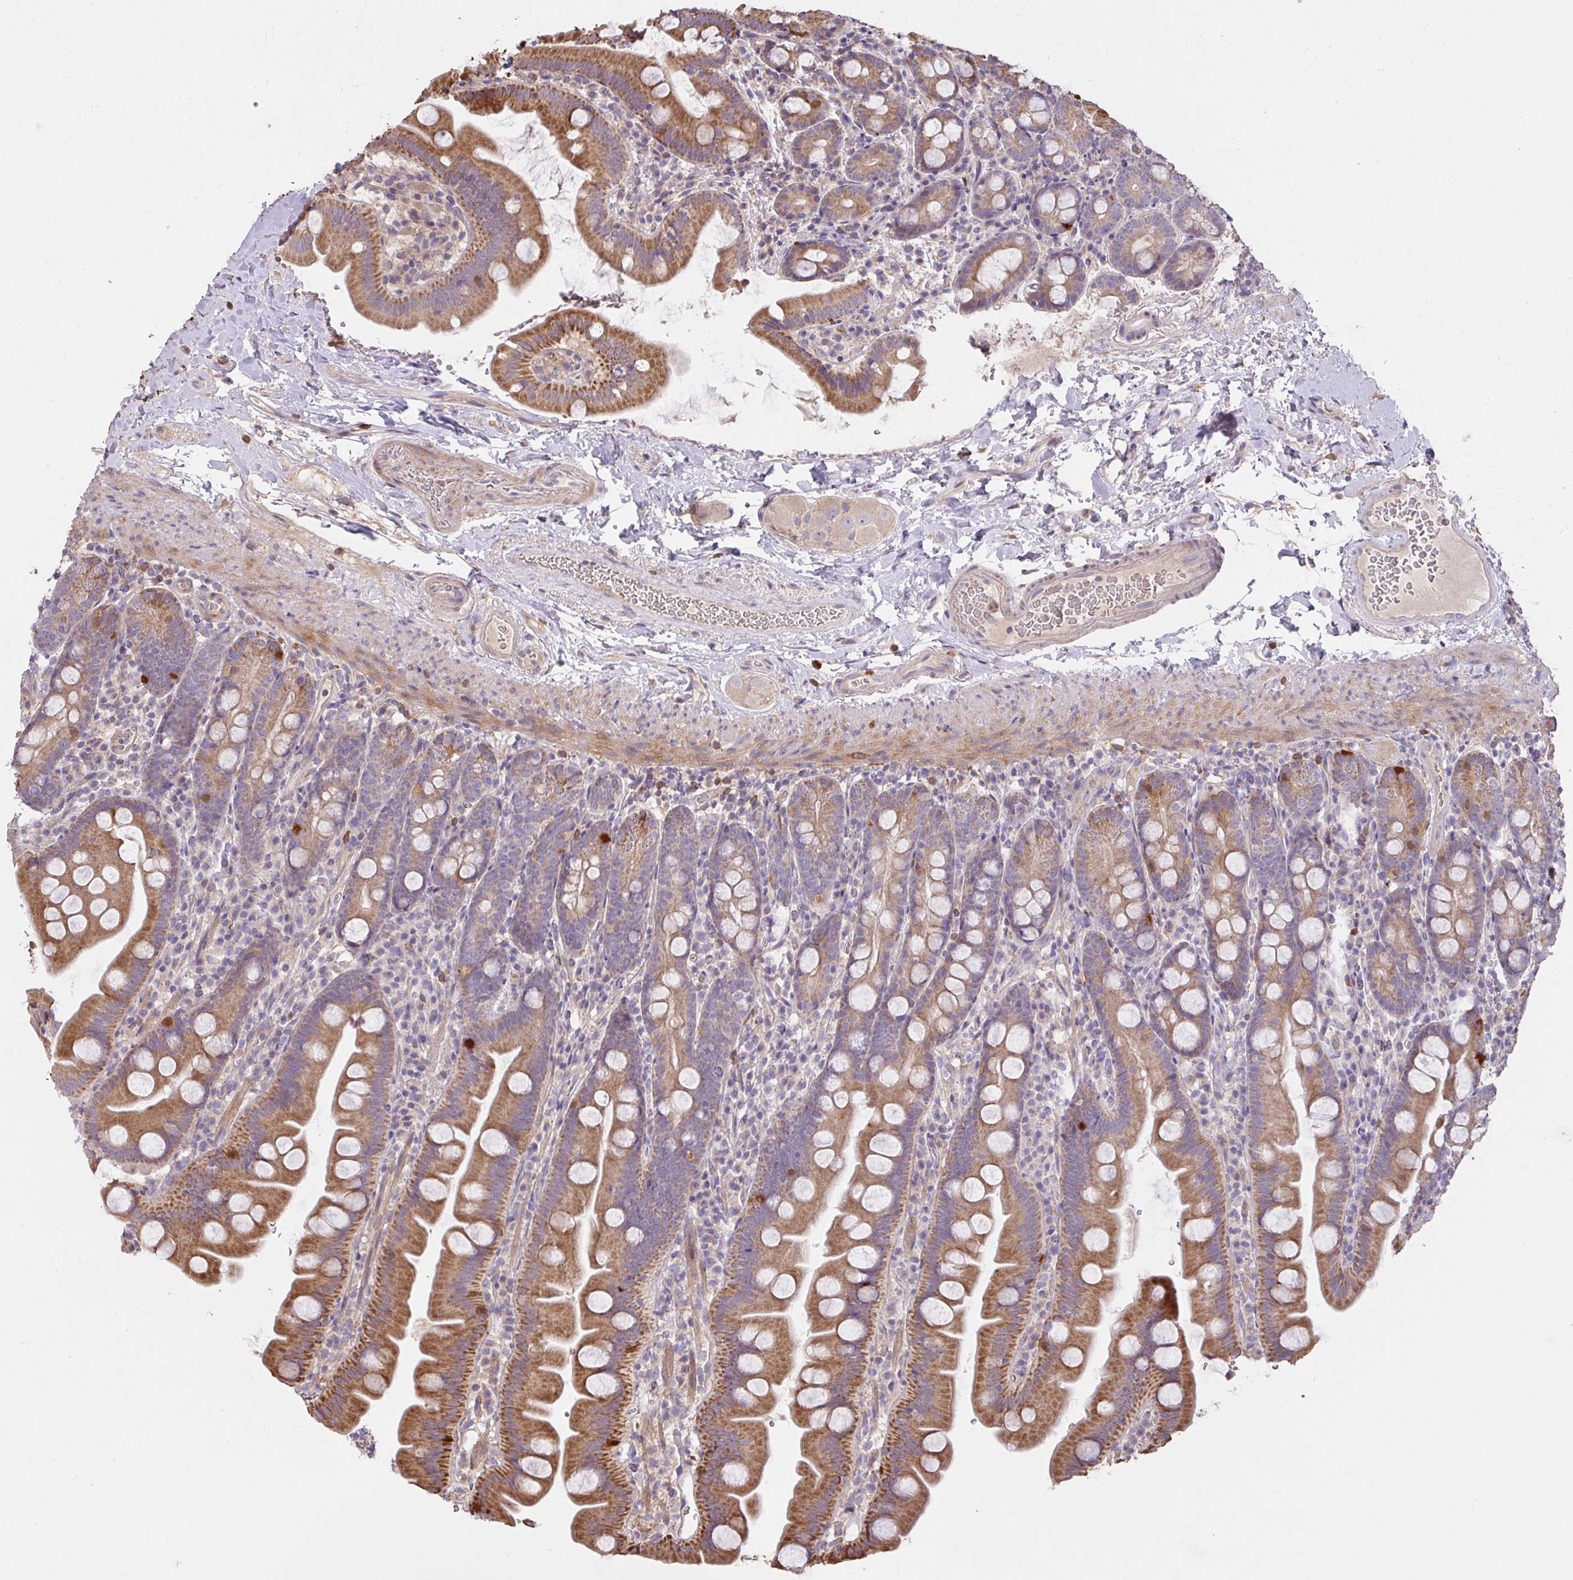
{"staining": {"intensity": "strong", "quantity": ">75%", "location": "cytoplasmic/membranous"}, "tissue": "small intestine", "cell_type": "Glandular cells", "image_type": "normal", "snomed": [{"axis": "morphology", "description": "Normal tissue, NOS"}, {"axis": "topography", "description": "Small intestine"}], "caption": "Strong cytoplasmic/membranous expression is identified in approximately >75% of glandular cells in unremarkable small intestine.", "gene": "FCER1A", "patient": {"sex": "female", "age": 68}}